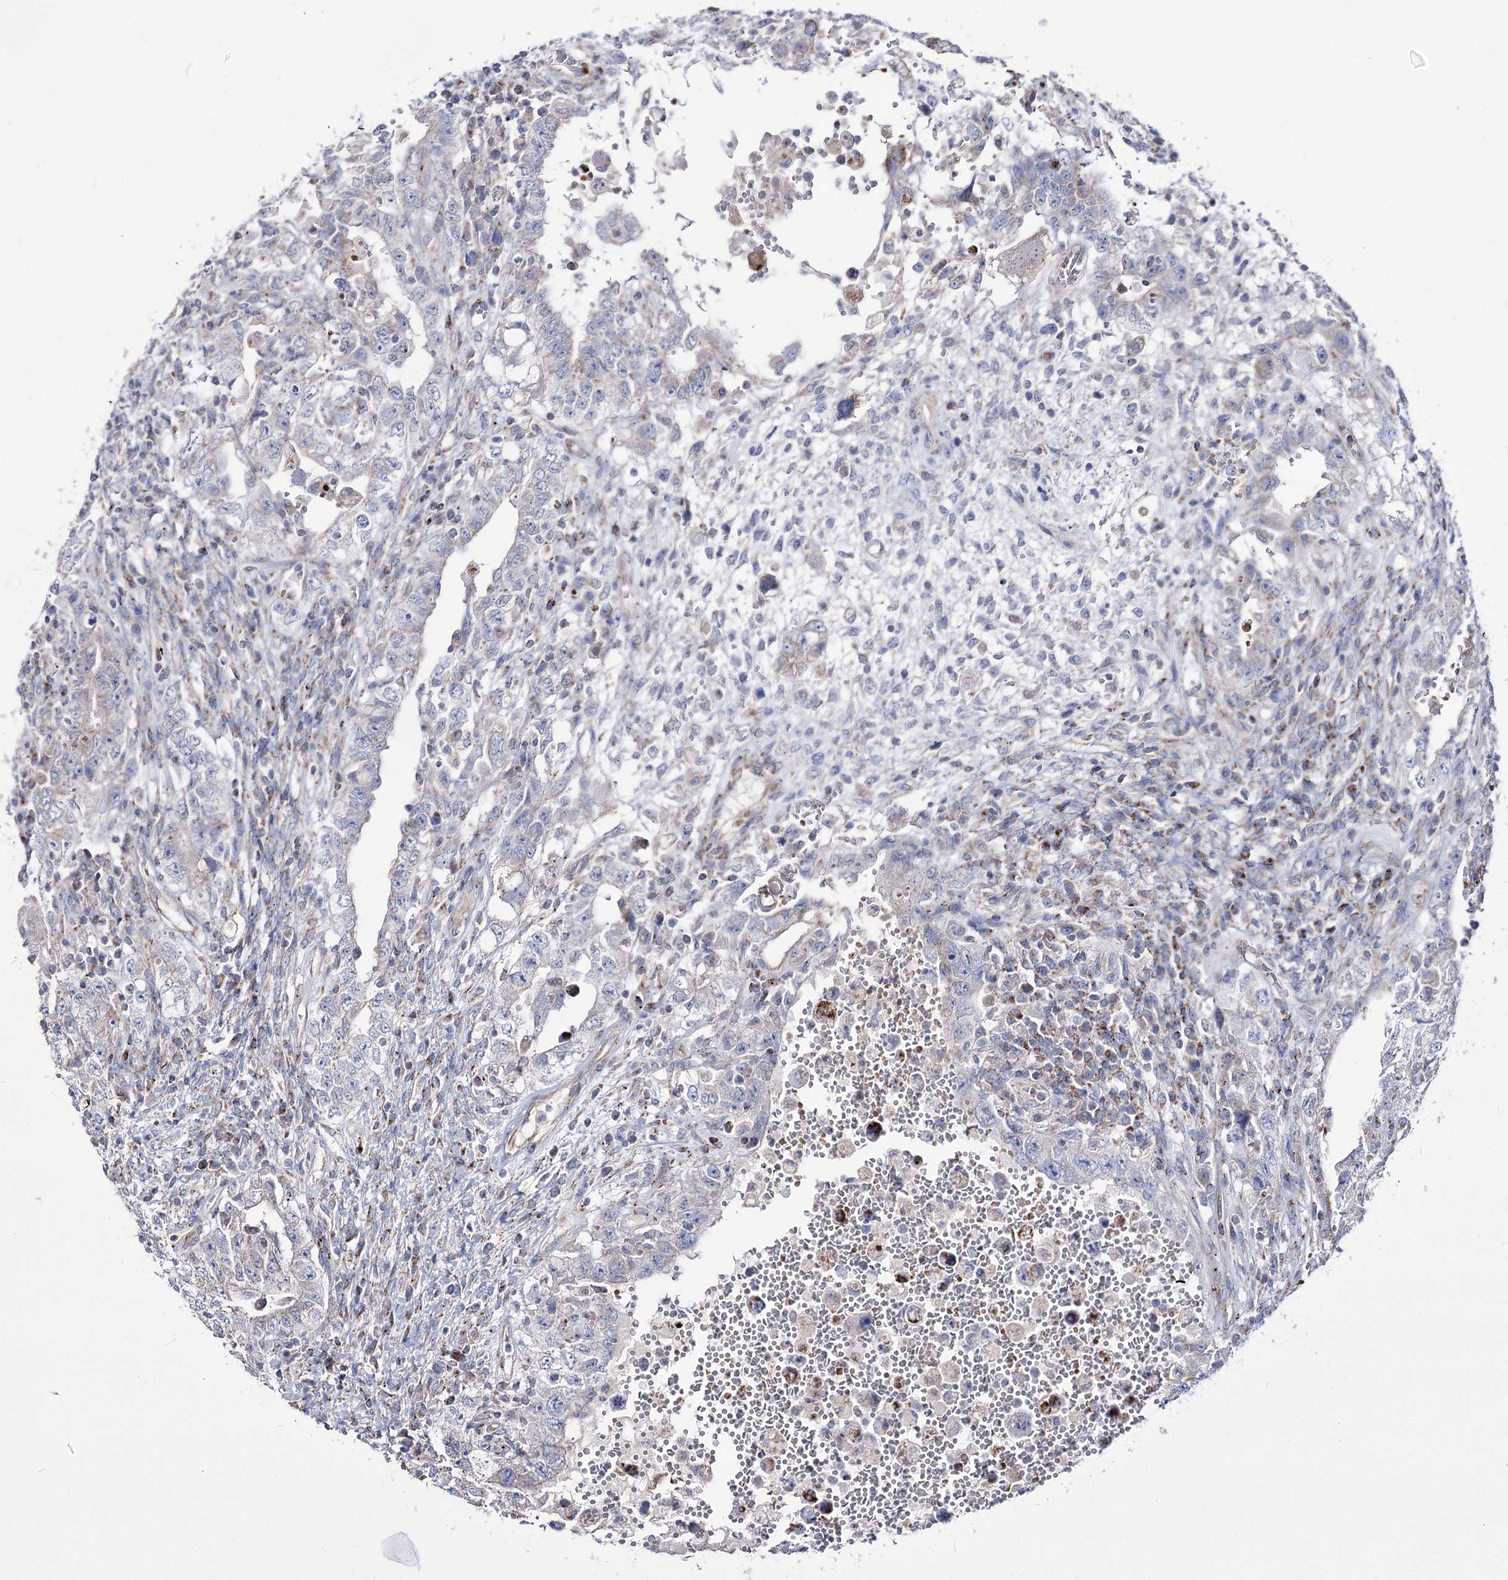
{"staining": {"intensity": "negative", "quantity": "none", "location": "none"}, "tissue": "testis cancer", "cell_type": "Tumor cells", "image_type": "cancer", "snomed": [{"axis": "morphology", "description": "Carcinoma, Embryonal, NOS"}, {"axis": "topography", "description": "Testis"}], "caption": "The photomicrograph demonstrates no significant positivity in tumor cells of embryonal carcinoma (testis).", "gene": "OSBPL5", "patient": {"sex": "male", "age": 26}}